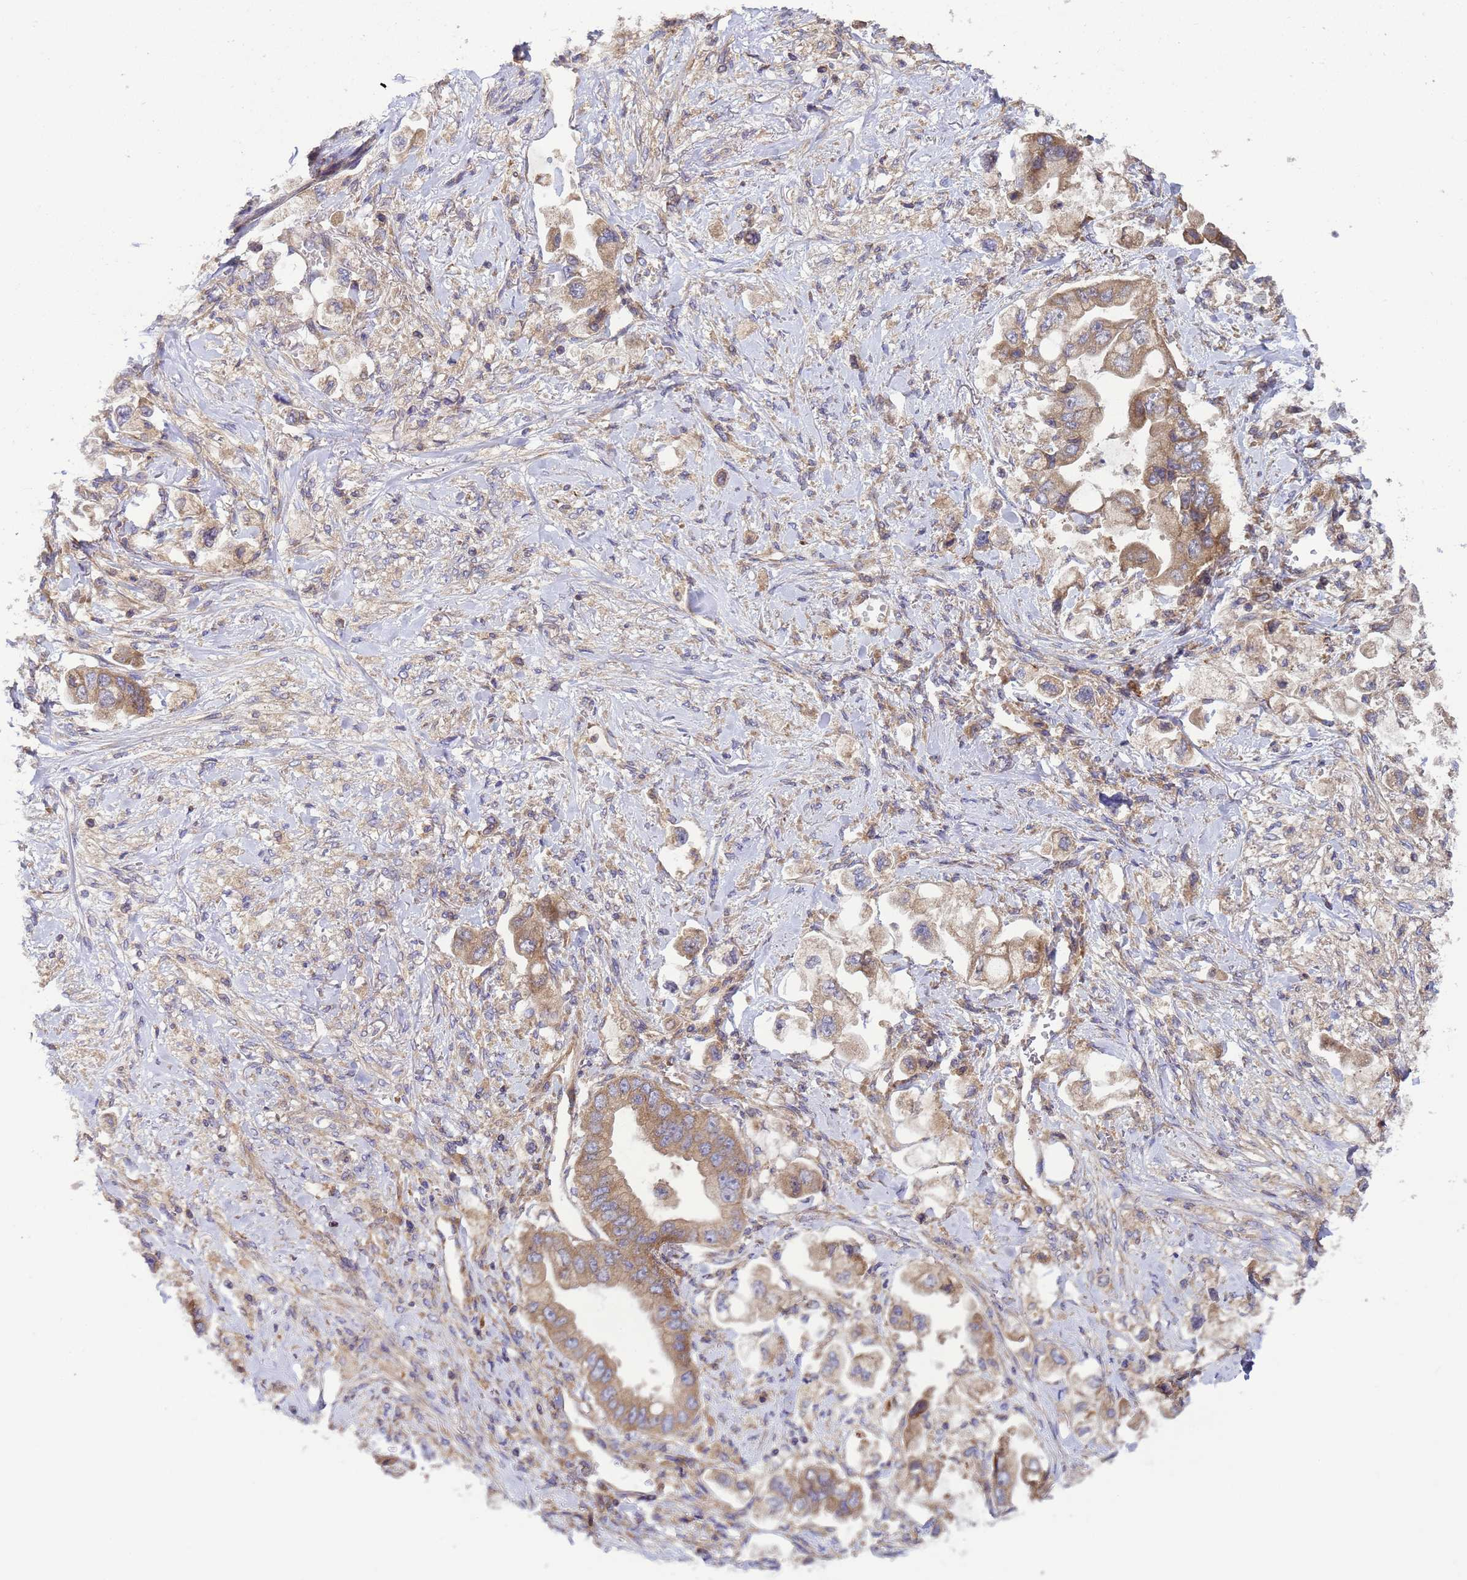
{"staining": {"intensity": "moderate", "quantity": ">75%", "location": "cytoplasmic/membranous"}, "tissue": "stomach cancer", "cell_type": "Tumor cells", "image_type": "cancer", "snomed": [{"axis": "morphology", "description": "Adenocarcinoma, NOS"}, {"axis": "topography", "description": "Stomach"}], "caption": "Moderate cytoplasmic/membranous expression is identified in about >75% of tumor cells in adenocarcinoma (stomach).", "gene": "BECN1", "patient": {"sex": "male", "age": 62}}